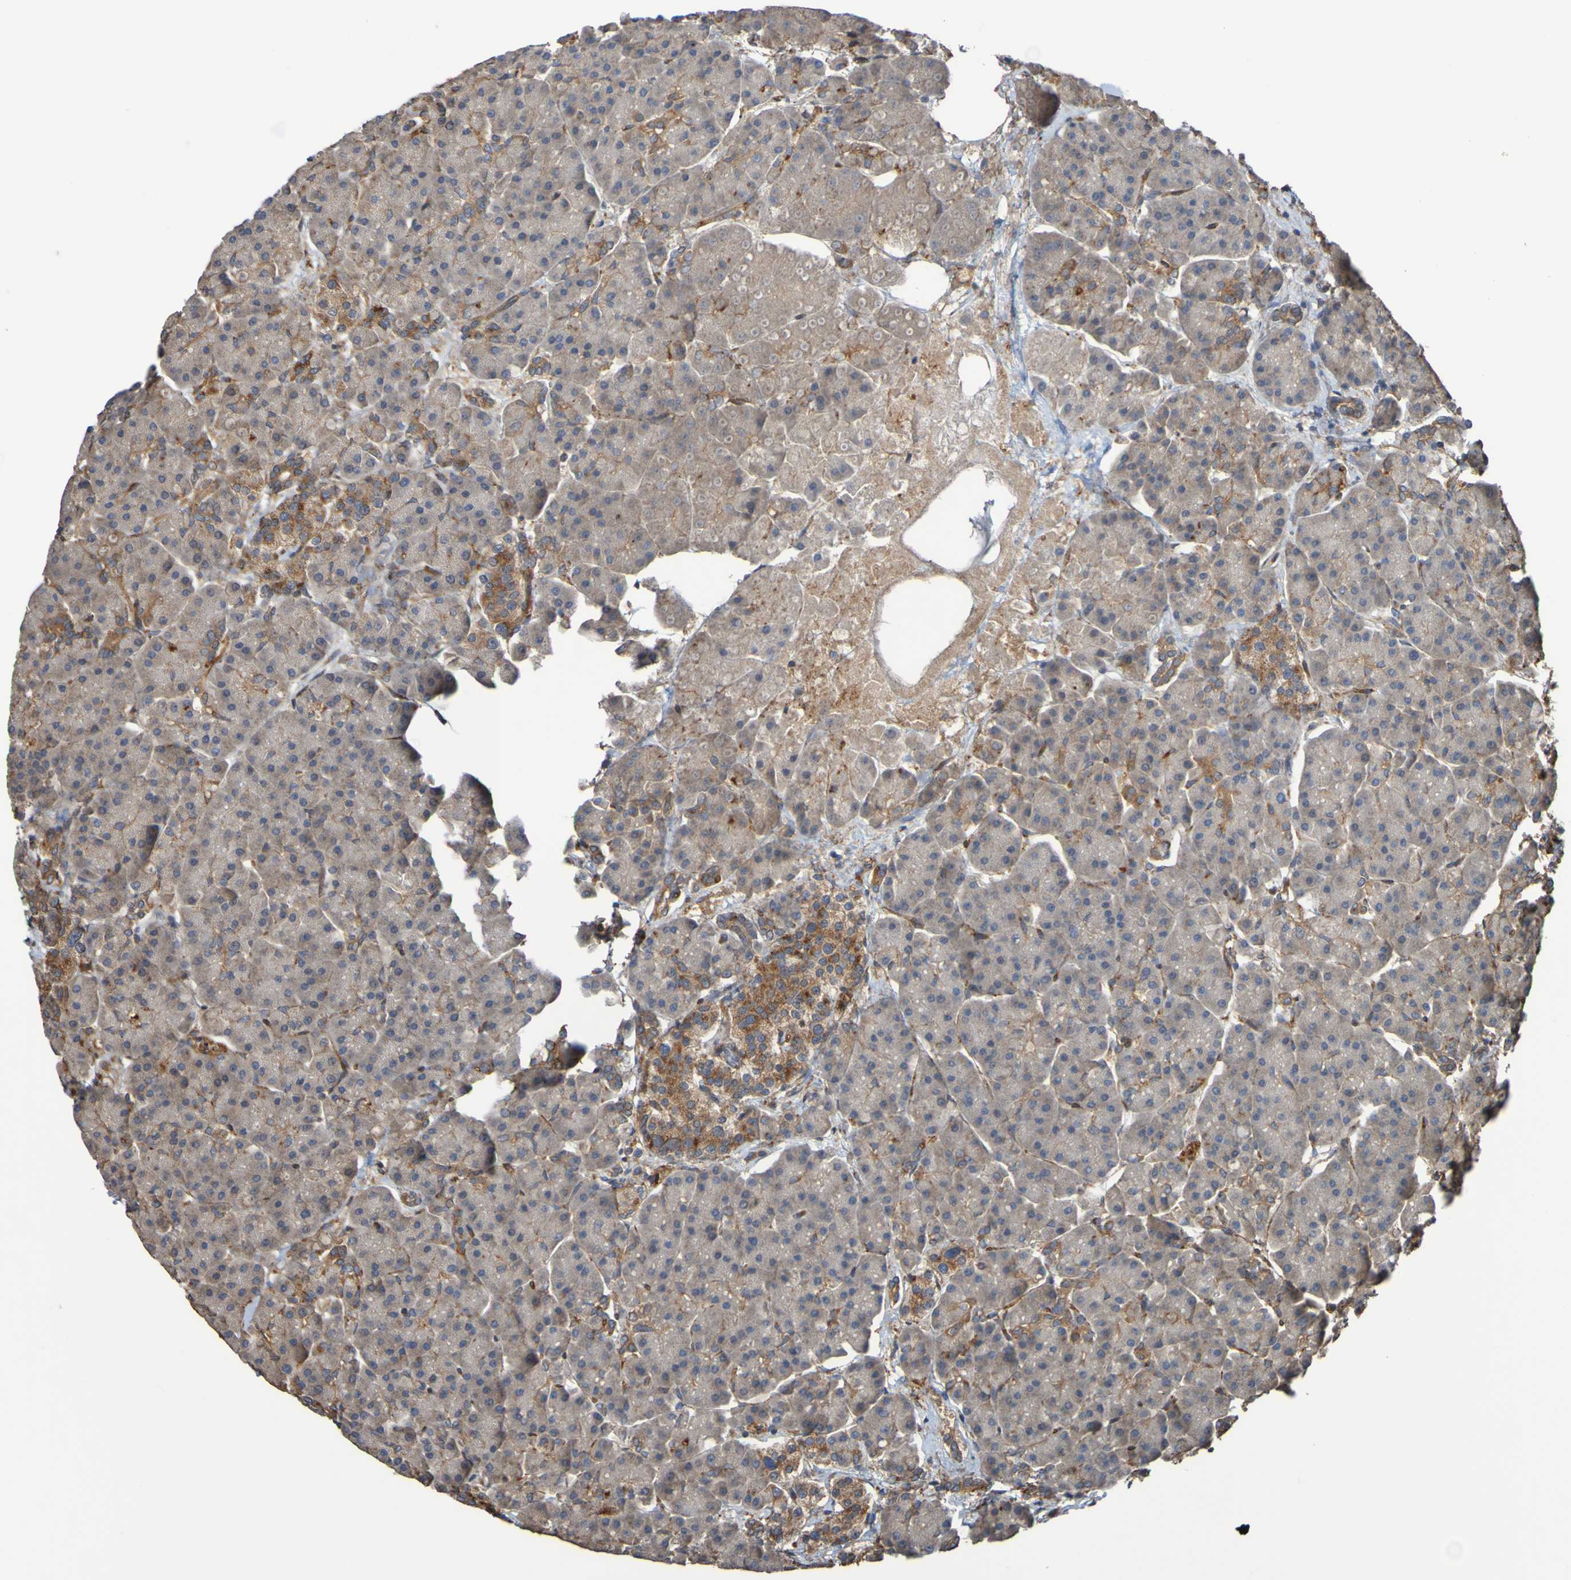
{"staining": {"intensity": "weak", "quantity": "25%-75%", "location": "cytoplasmic/membranous"}, "tissue": "pancreas", "cell_type": "Exocrine glandular cells", "image_type": "normal", "snomed": [{"axis": "morphology", "description": "Normal tissue, NOS"}, {"axis": "topography", "description": "Pancreas"}], "caption": "Protein staining by immunohistochemistry exhibits weak cytoplasmic/membranous positivity in about 25%-75% of exocrine glandular cells in normal pancreas.", "gene": "UCN", "patient": {"sex": "female", "age": 70}}